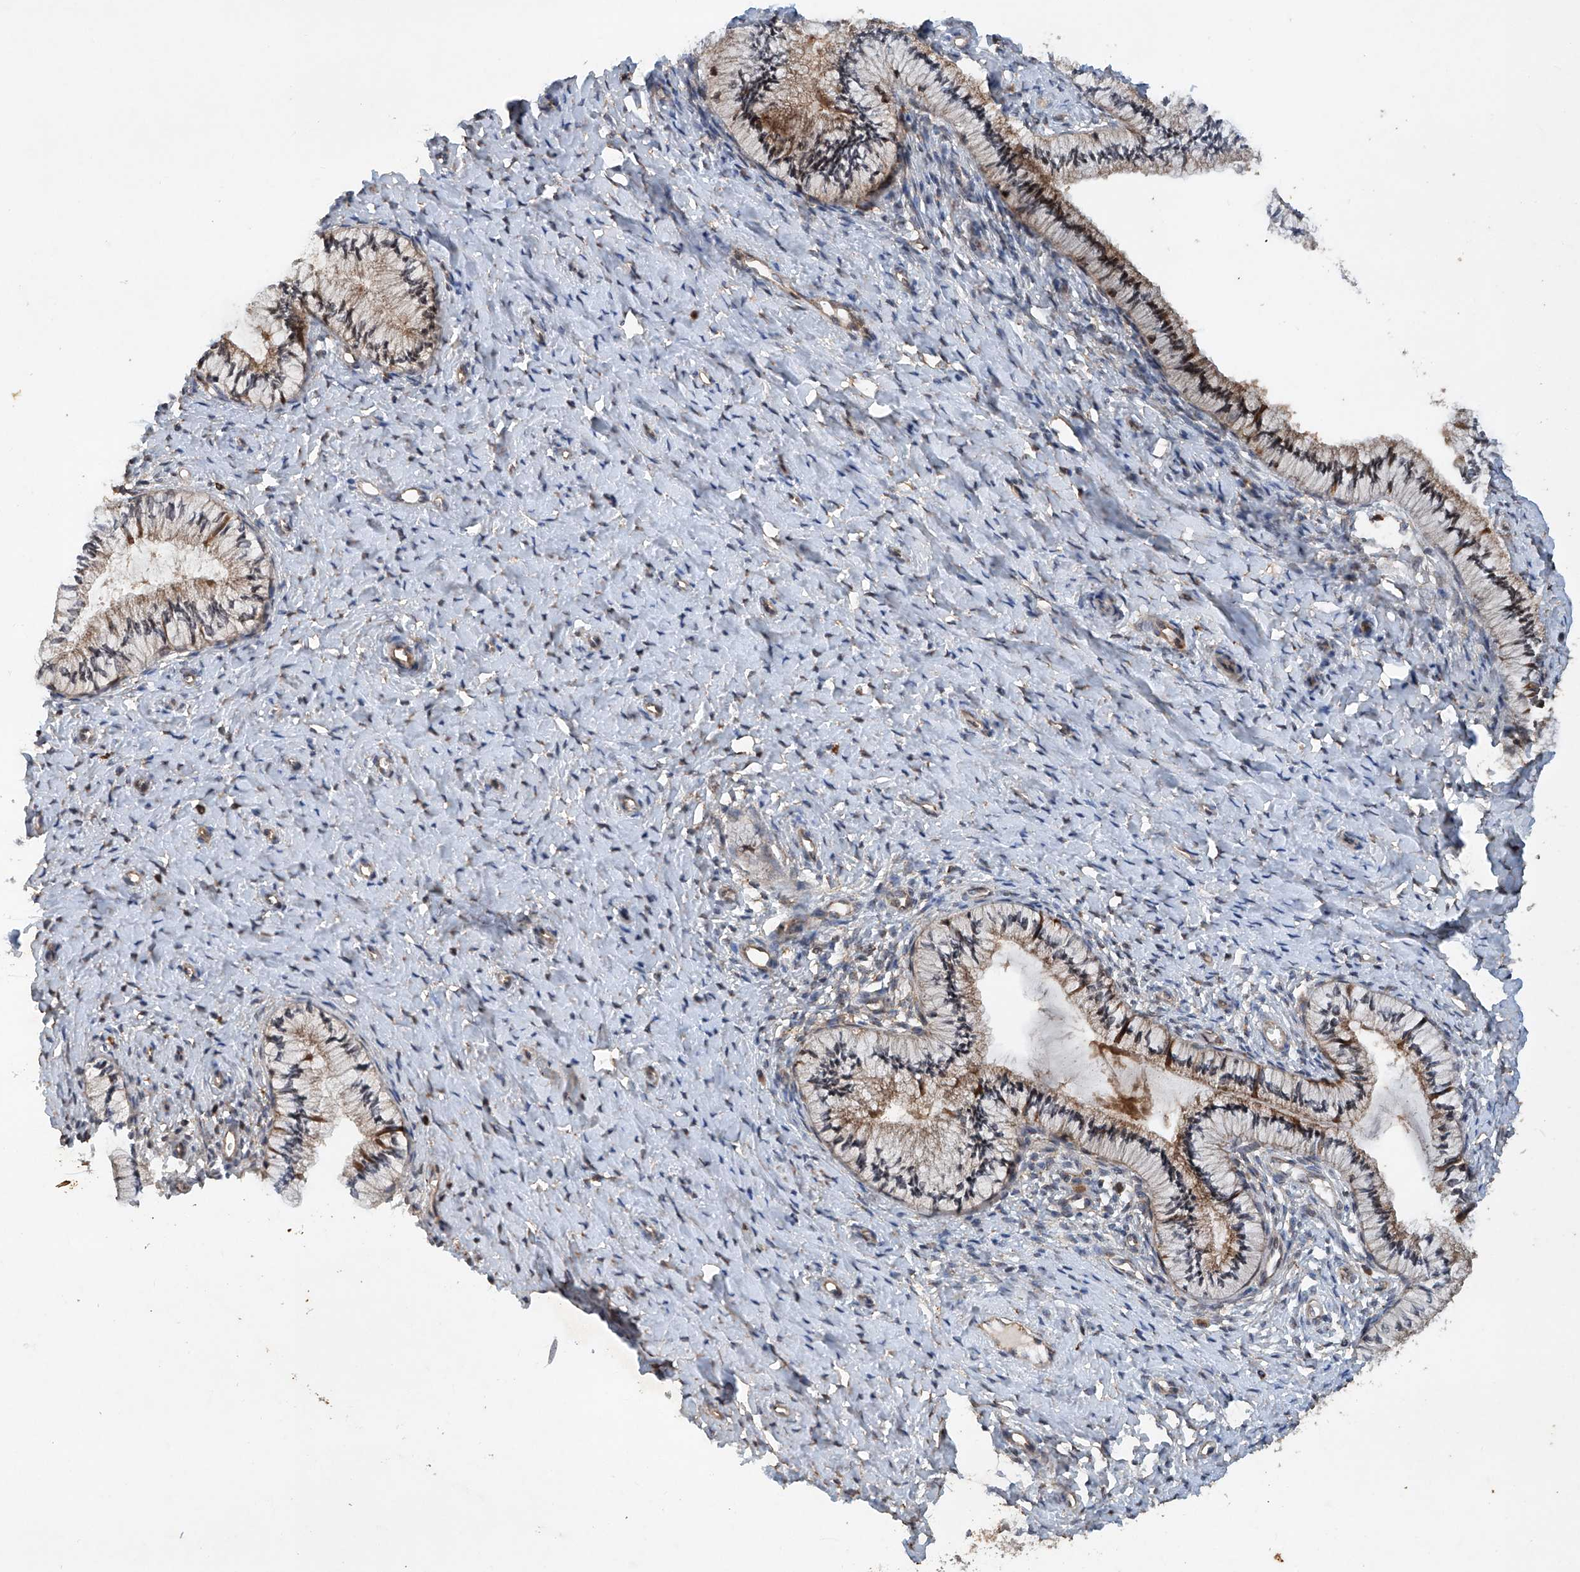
{"staining": {"intensity": "moderate", "quantity": ">75%", "location": "cytoplasmic/membranous"}, "tissue": "cervix", "cell_type": "Glandular cells", "image_type": "normal", "snomed": [{"axis": "morphology", "description": "Normal tissue, NOS"}, {"axis": "topography", "description": "Cervix"}], "caption": "Immunohistochemistry photomicrograph of benign cervix: cervix stained using IHC displays medium levels of moderate protein expression localized specifically in the cytoplasmic/membranous of glandular cells, appearing as a cytoplasmic/membranous brown color.", "gene": "CEP85L", "patient": {"sex": "female", "age": 36}}